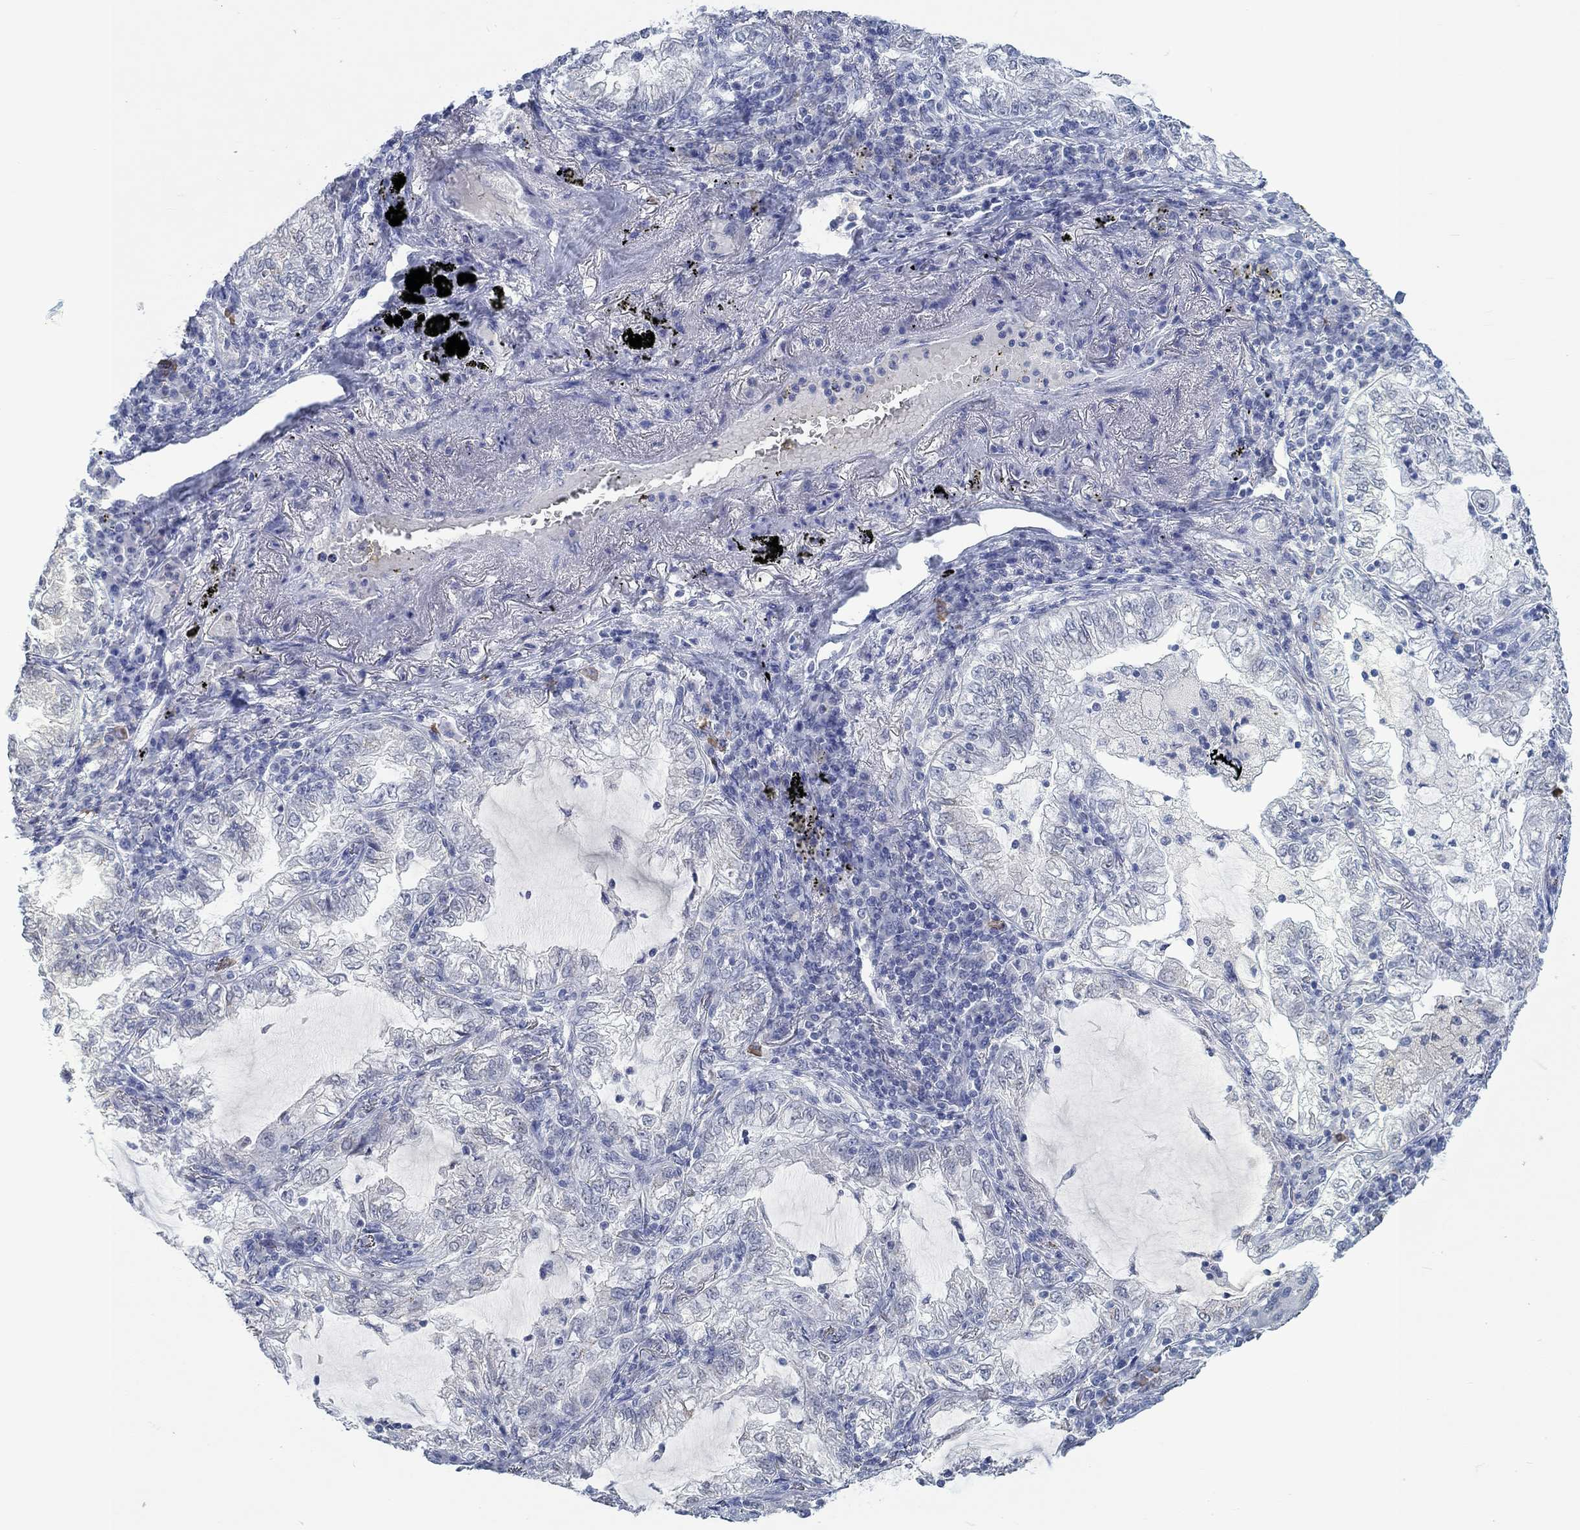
{"staining": {"intensity": "negative", "quantity": "none", "location": "none"}, "tissue": "lung cancer", "cell_type": "Tumor cells", "image_type": "cancer", "snomed": [{"axis": "morphology", "description": "Adenocarcinoma, NOS"}, {"axis": "topography", "description": "Lung"}], "caption": "The immunohistochemistry (IHC) photomicrograph has no significant staining in tumor cells of adenocarcinoma (lung) tissue.", "gene": "TEKT4", "patient": {"sex": "female", "age": 73}}